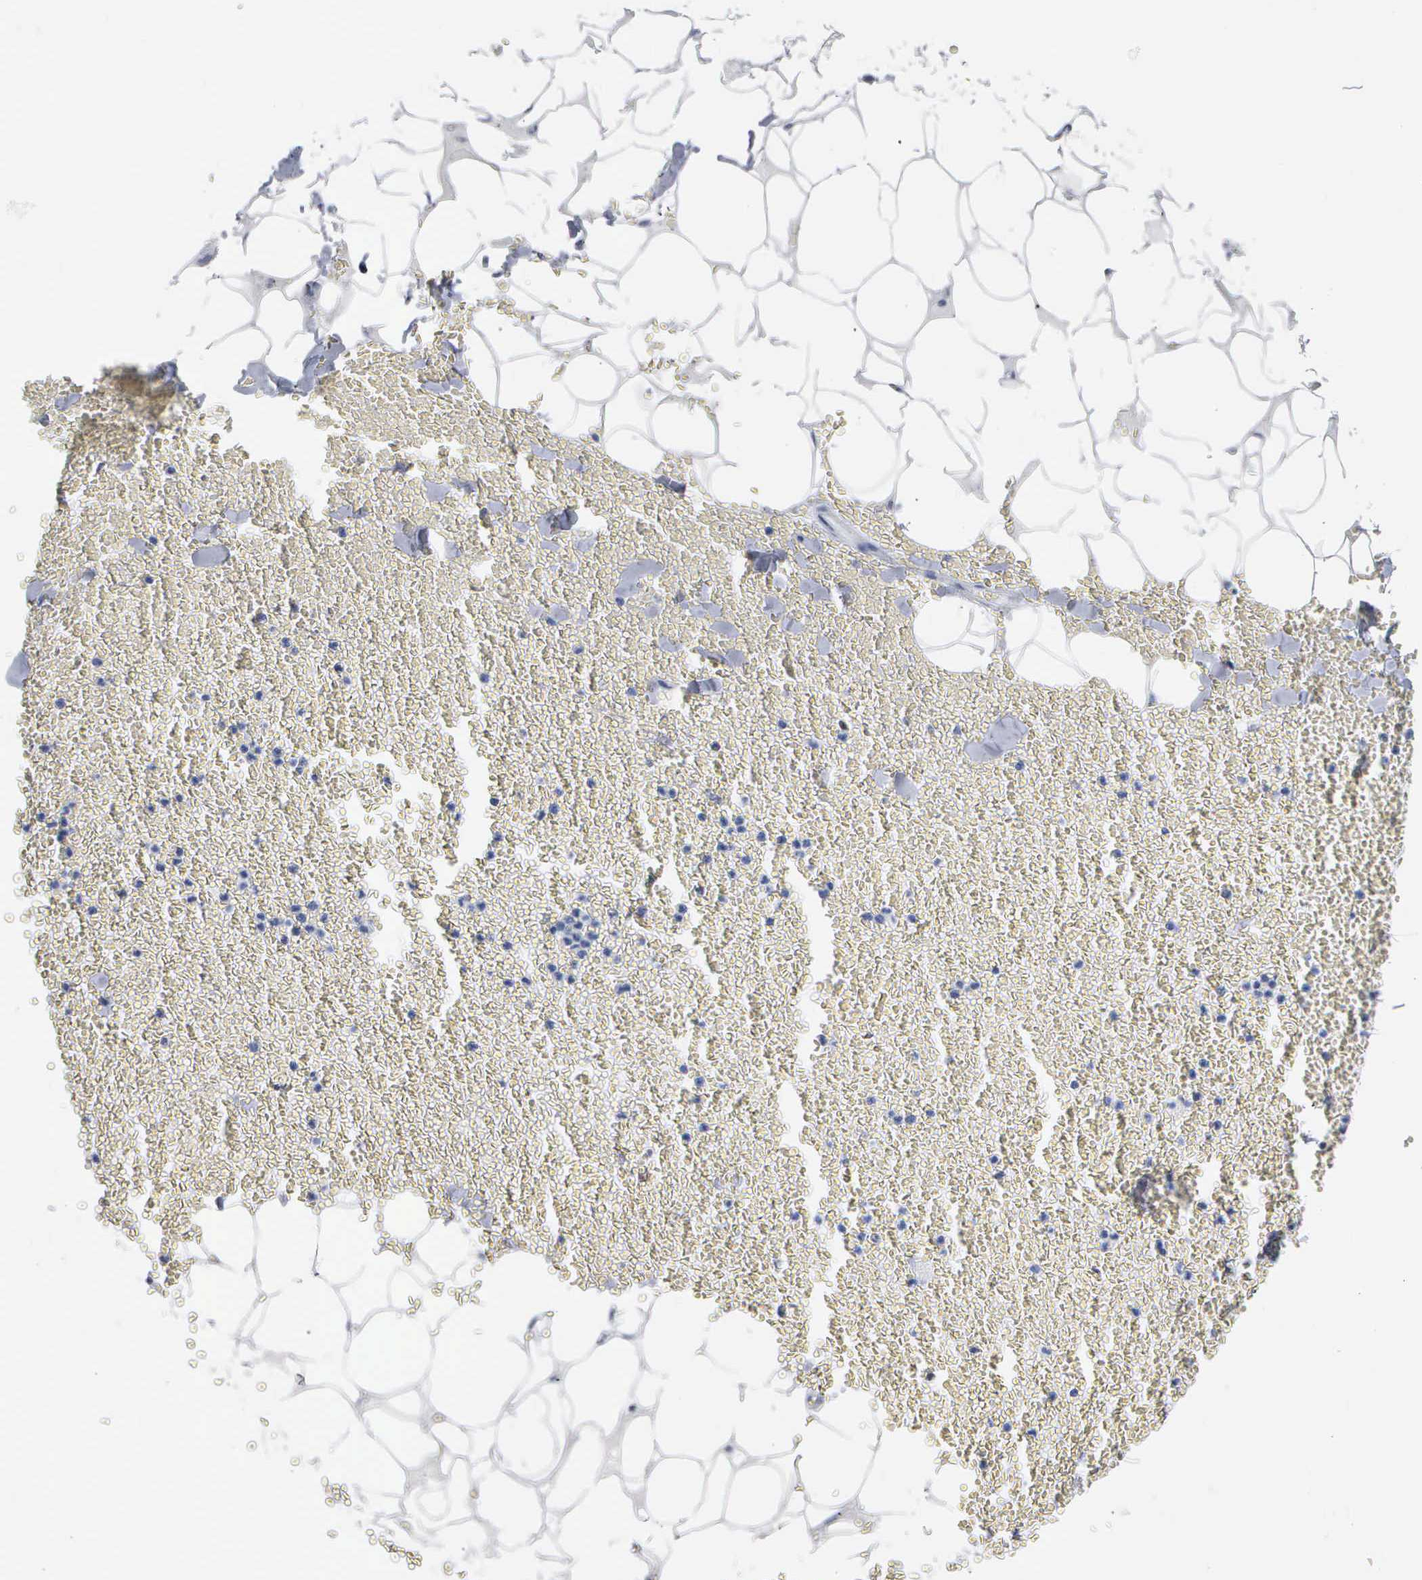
{"staining": {"intensity": "negative", "quantity": "none", "location": "none"}, "tissue": "adipose tissue", "cell_type": "Adipocytes", "image_type": "normal", "snomed": [{"axis": "morphology", "description": "Normal tissue, NOS"}, {"axis": "morphology", "description": "Inflammation, NOS"}, {"axis": "topography", "description": "Lymph node"}, {"axis": "topography", "description": "Peripheral nerve tissue"}], "caption": "Histopathology image shows no protein staining in adipocytes of unremarkable adipose tissue.", "gene": "CCNB1", "patient": {"sex": "male", "age": 52}}